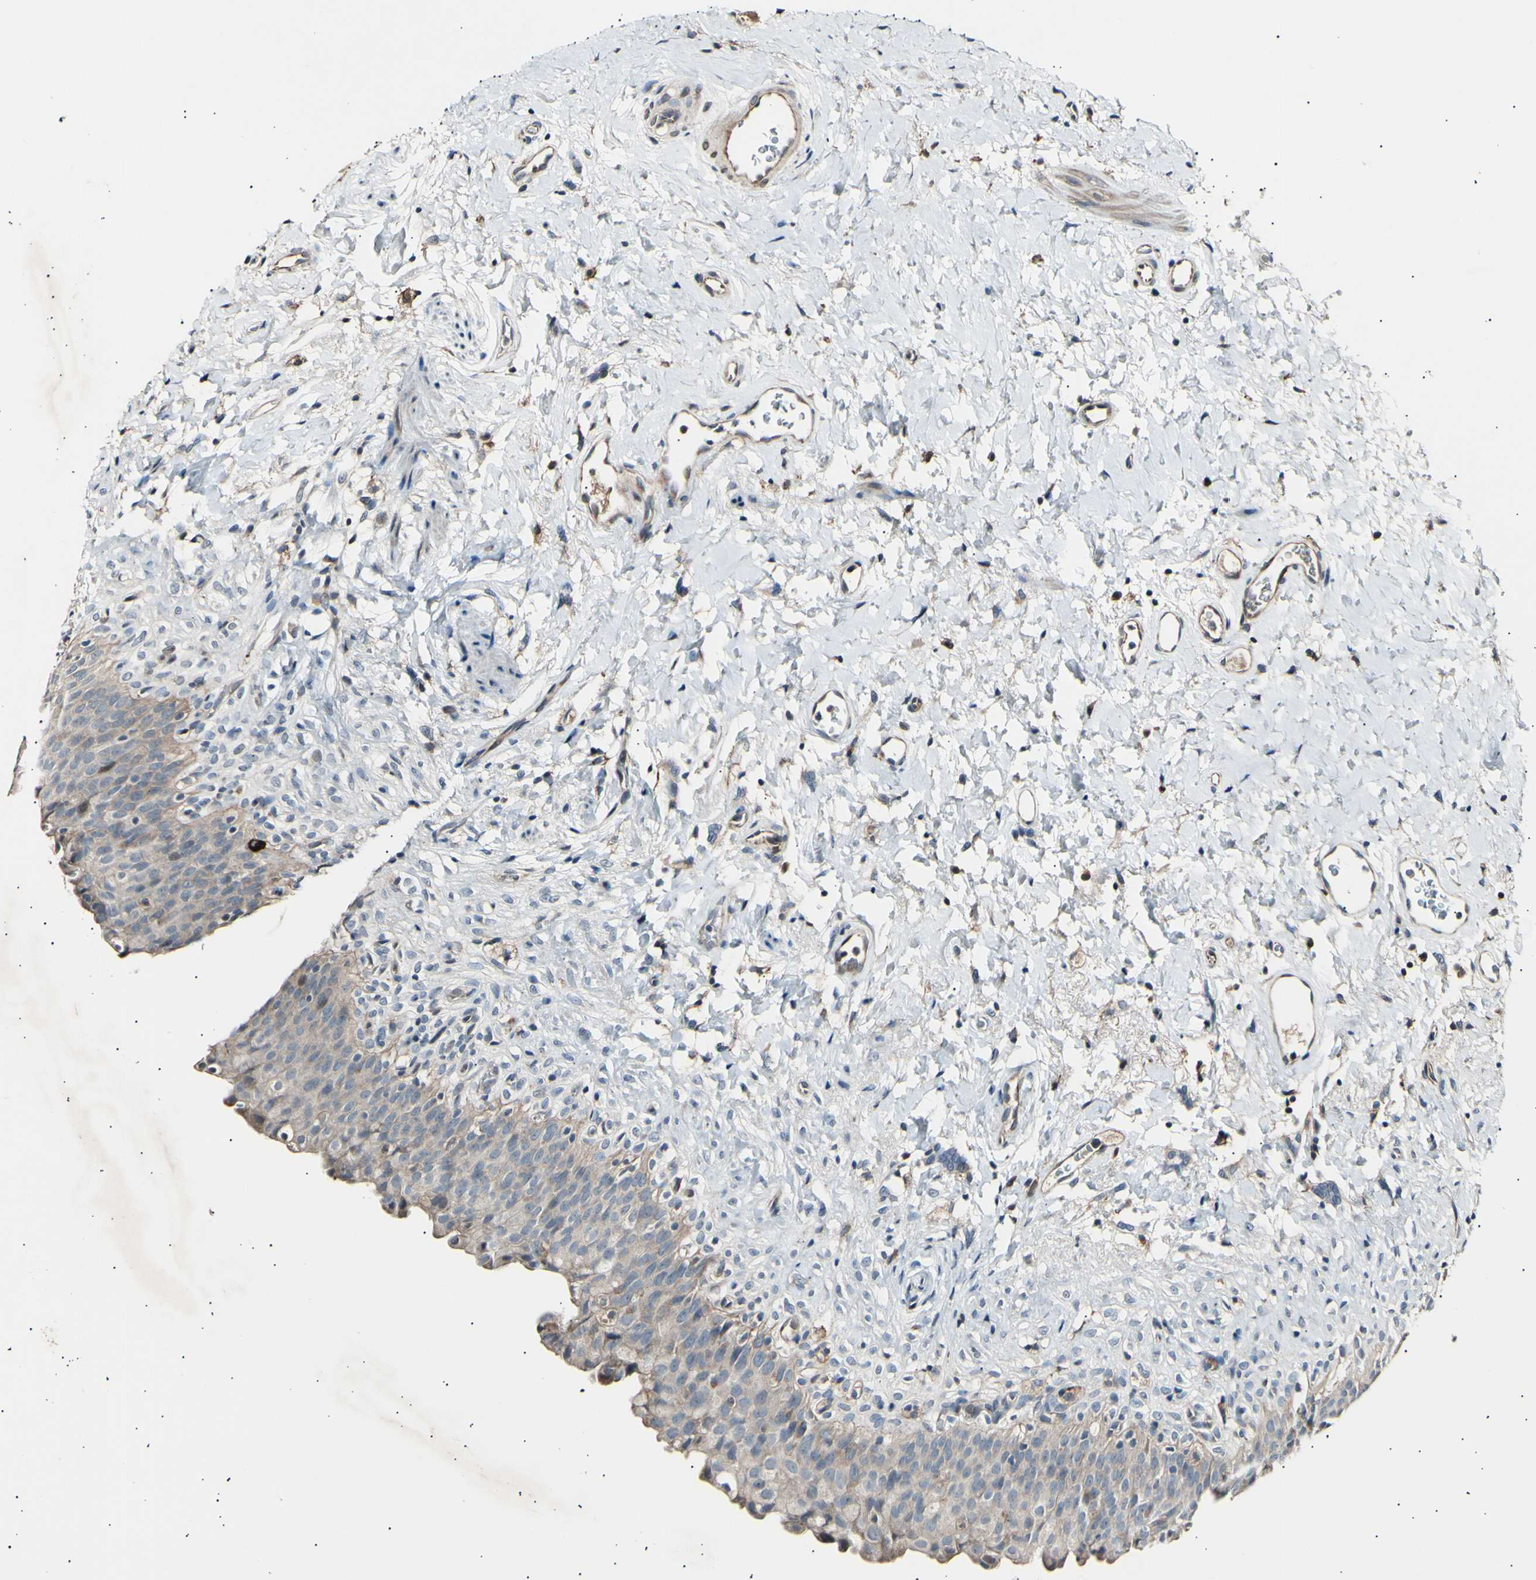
{"staining": {"intensity": "weak", "quantity": ">75%", "location": "none"}, "tissue": "urinary bladder", "cell_type": "Urothelial cells", "image_type": "normal", "snomed": [{"axis": "morphology", "description": "Normal tissue, NOS"}, {"axis": "topography", "description": "Urinary bladder"}], "caption": "This image reveals IHC staining of unremarkable urinary bladder, with low weak None staining in approximately >75% of urothelial cells.", "gene": "ITGA6", "patient": {"sex": "female", "age": 79}}